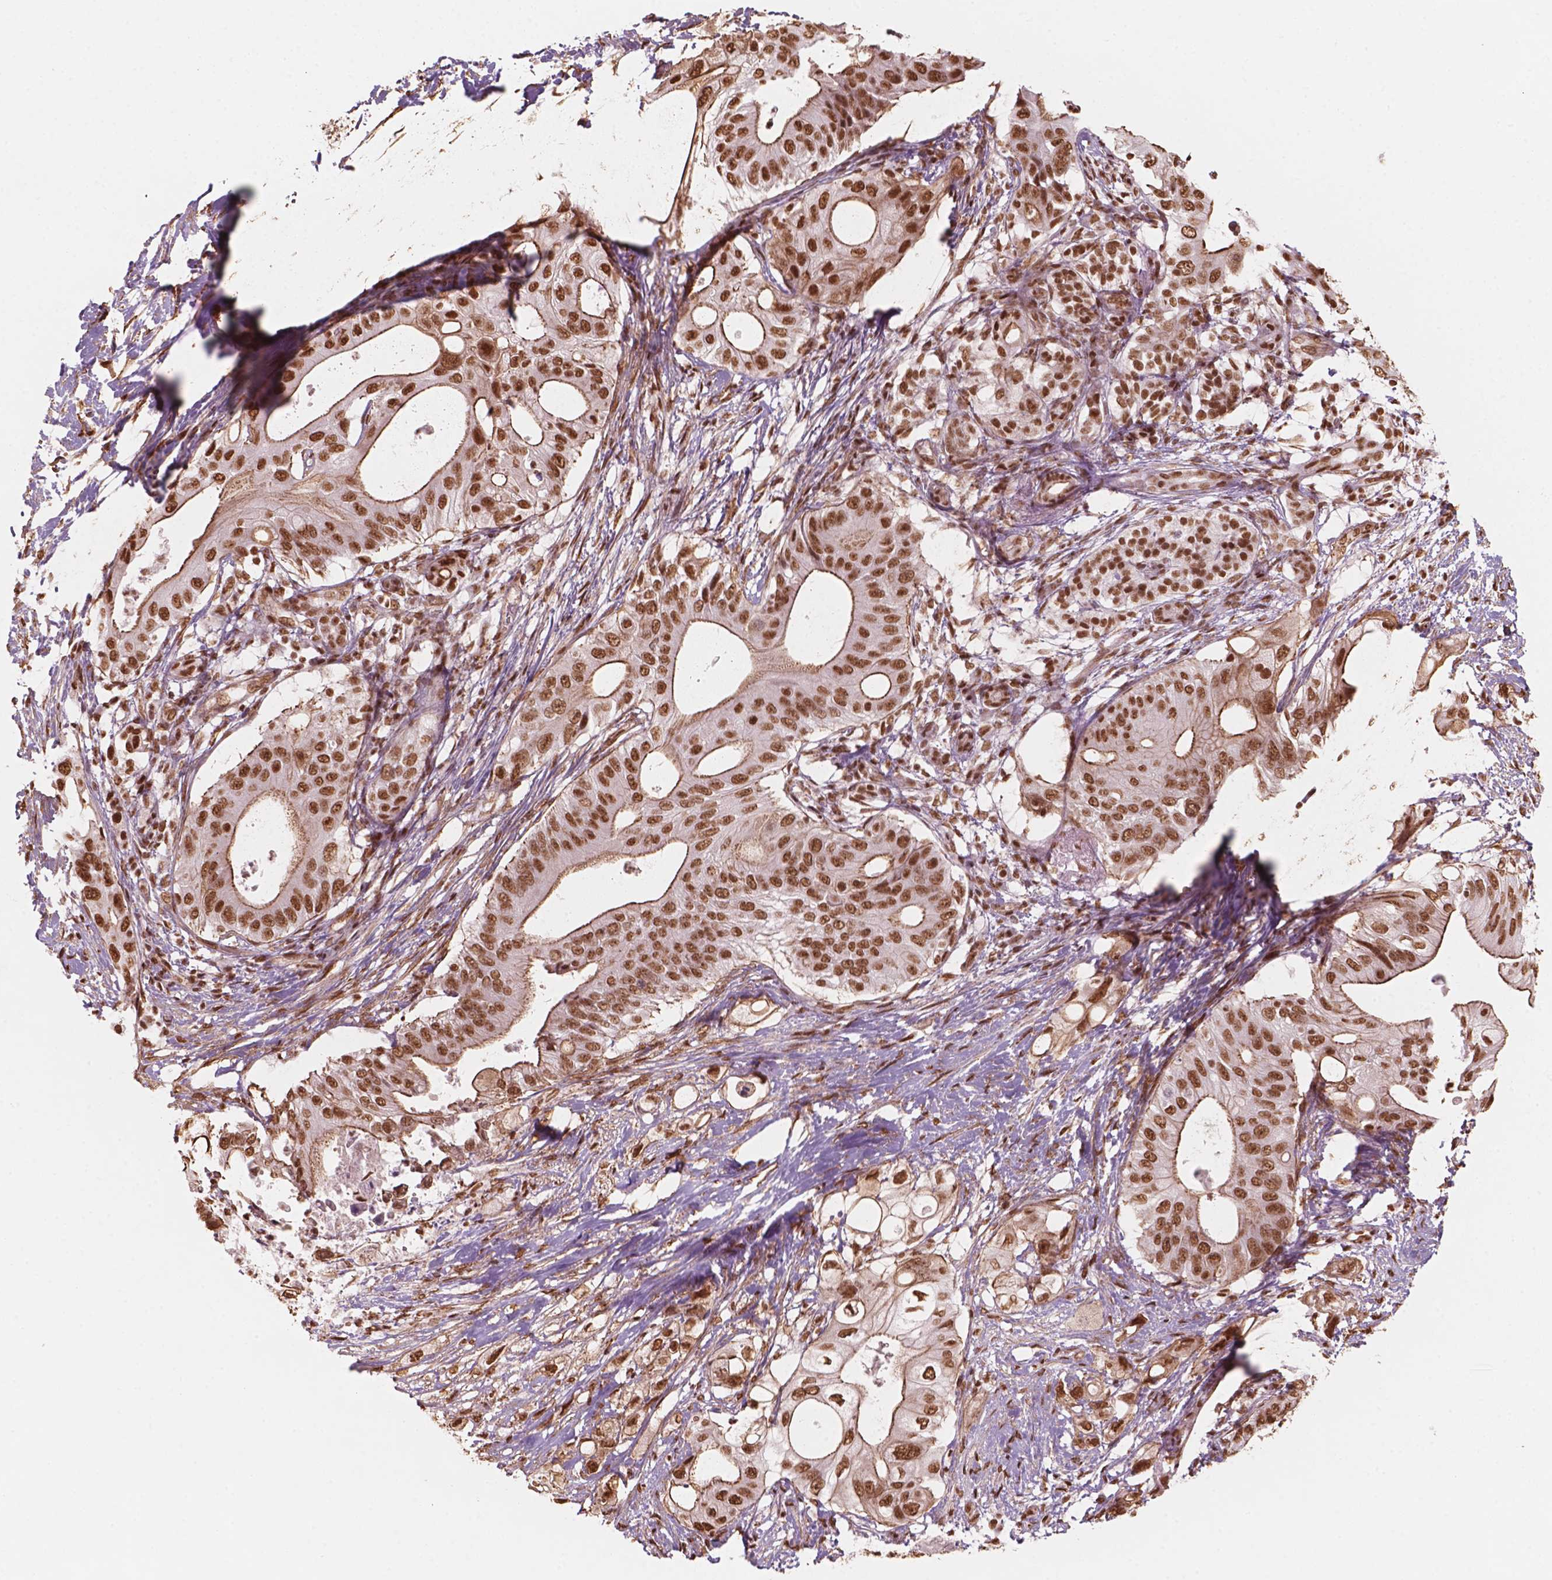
{"staining": {"intensity": "moderate", "quantity": ">75%", "location": "nuclear"}, "tissue": "pancreatic cancer", "cell_type": "Tumor cells", "image_type": "cancer", "snomed": [{"axis": "morphology", "description": "Adenocarcinoma, NOS"}, {"axis": "topography", "description": "Pancreas"}], "caption": "Immunohistochemical staining of human pancreatic cancer (adenocarcinoma) displays medium levels of moderate nuclear protein staining in about >75% of tumor cells.", "gene": "GTF3C5", "patient": {"sex": "female", "age": 72}}